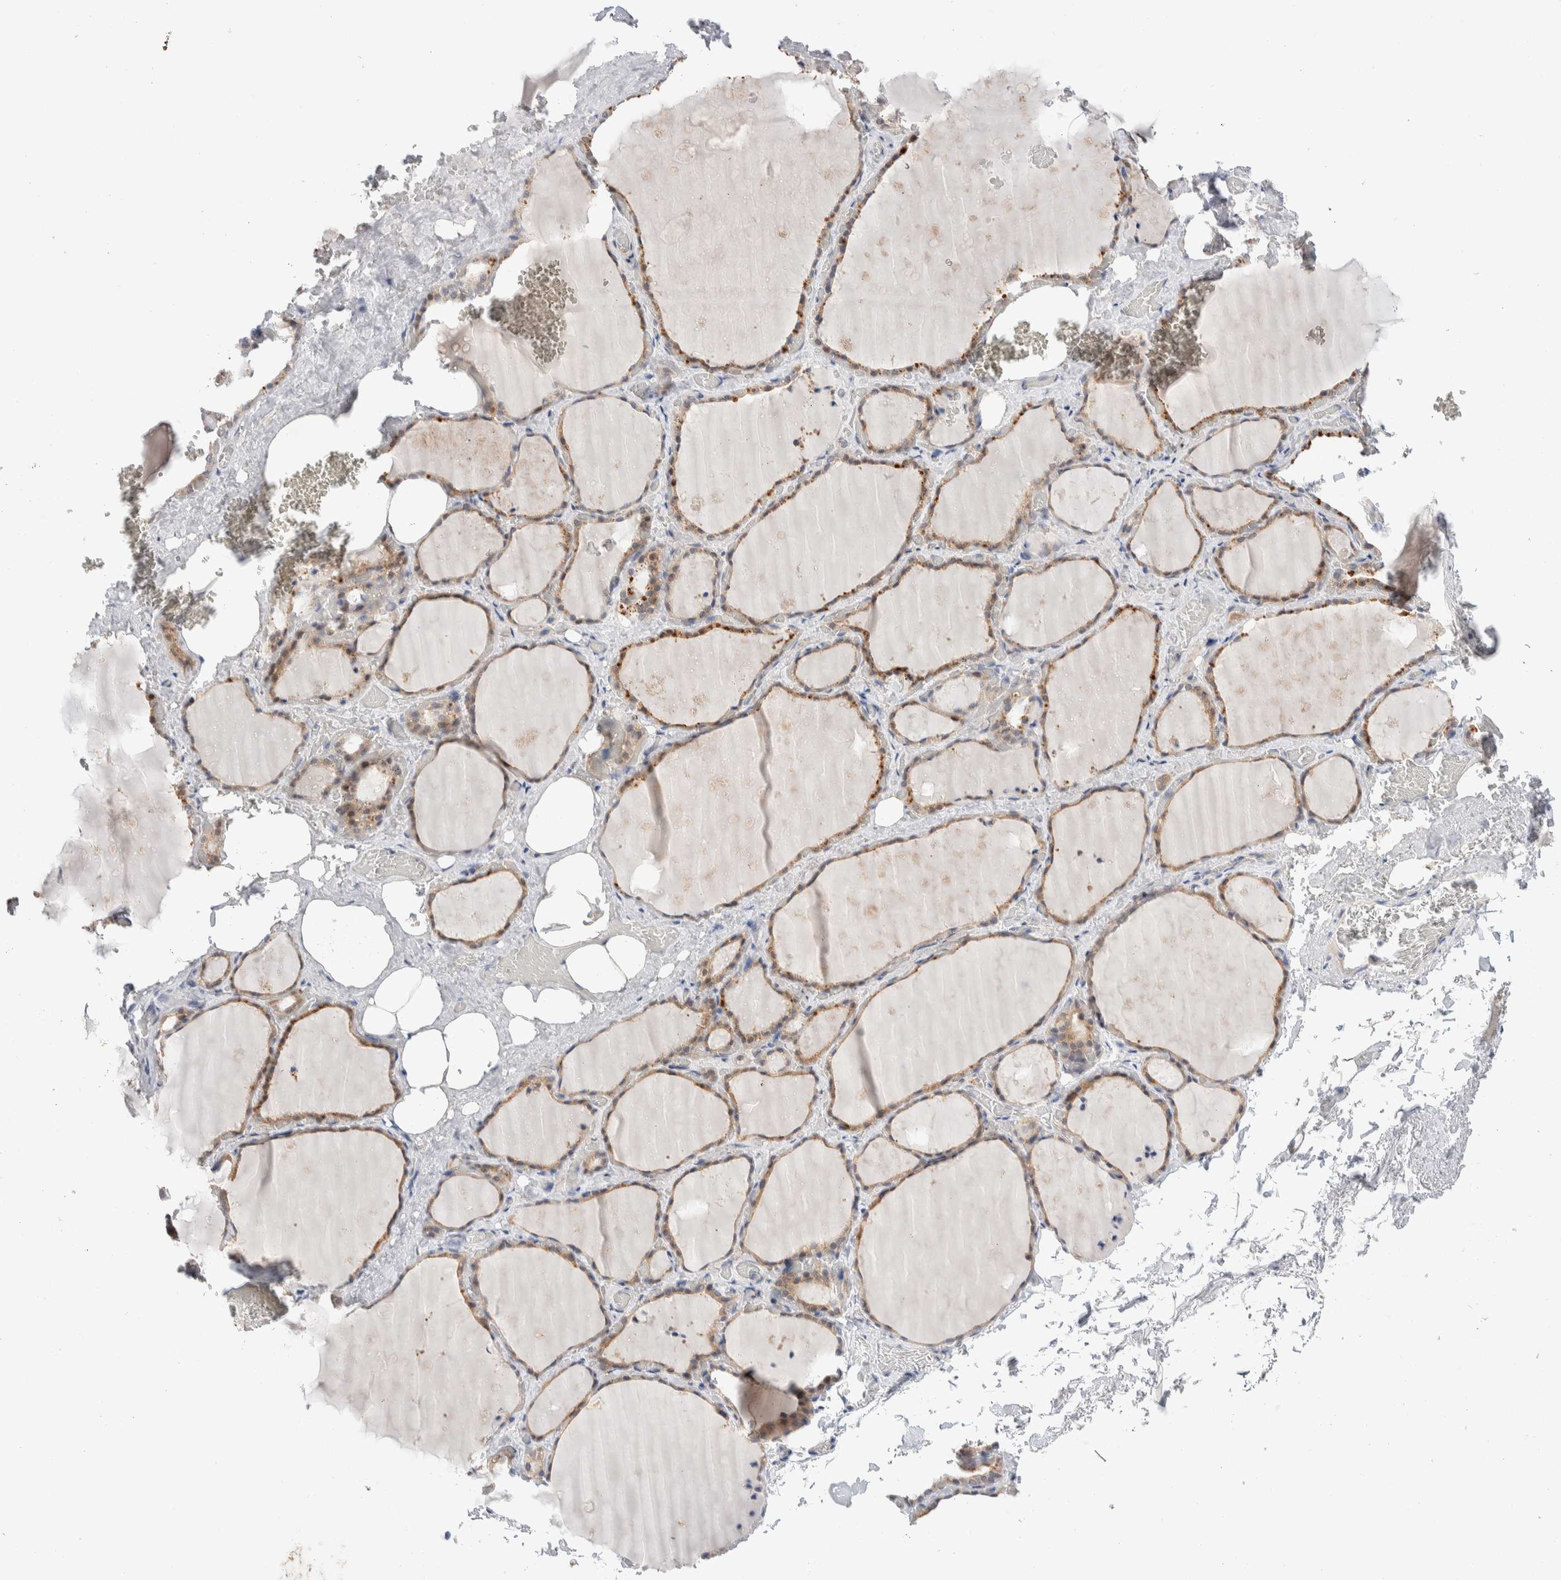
{"staining": {"intensity": "moderate", "quantity": "25%-75%", "location": "cytoplasmic/membranous"}, "tissue": "thyroid gland", "cell_type": "Glandular cells", "image_type": "normal", "snomed": [{"axis": "morphology", "description": "Normal tissue, NOS"}, {"axis": "topography", "description": "Thyroid gland"}], "caption": "A medium amount of moderate cytoplasmic/membranous expression is seen in about 25%-75% of glandular cells in normal thyroid gland.", "gene": "DNAJB6", "patient": {"sex": "male", "age": 61}}